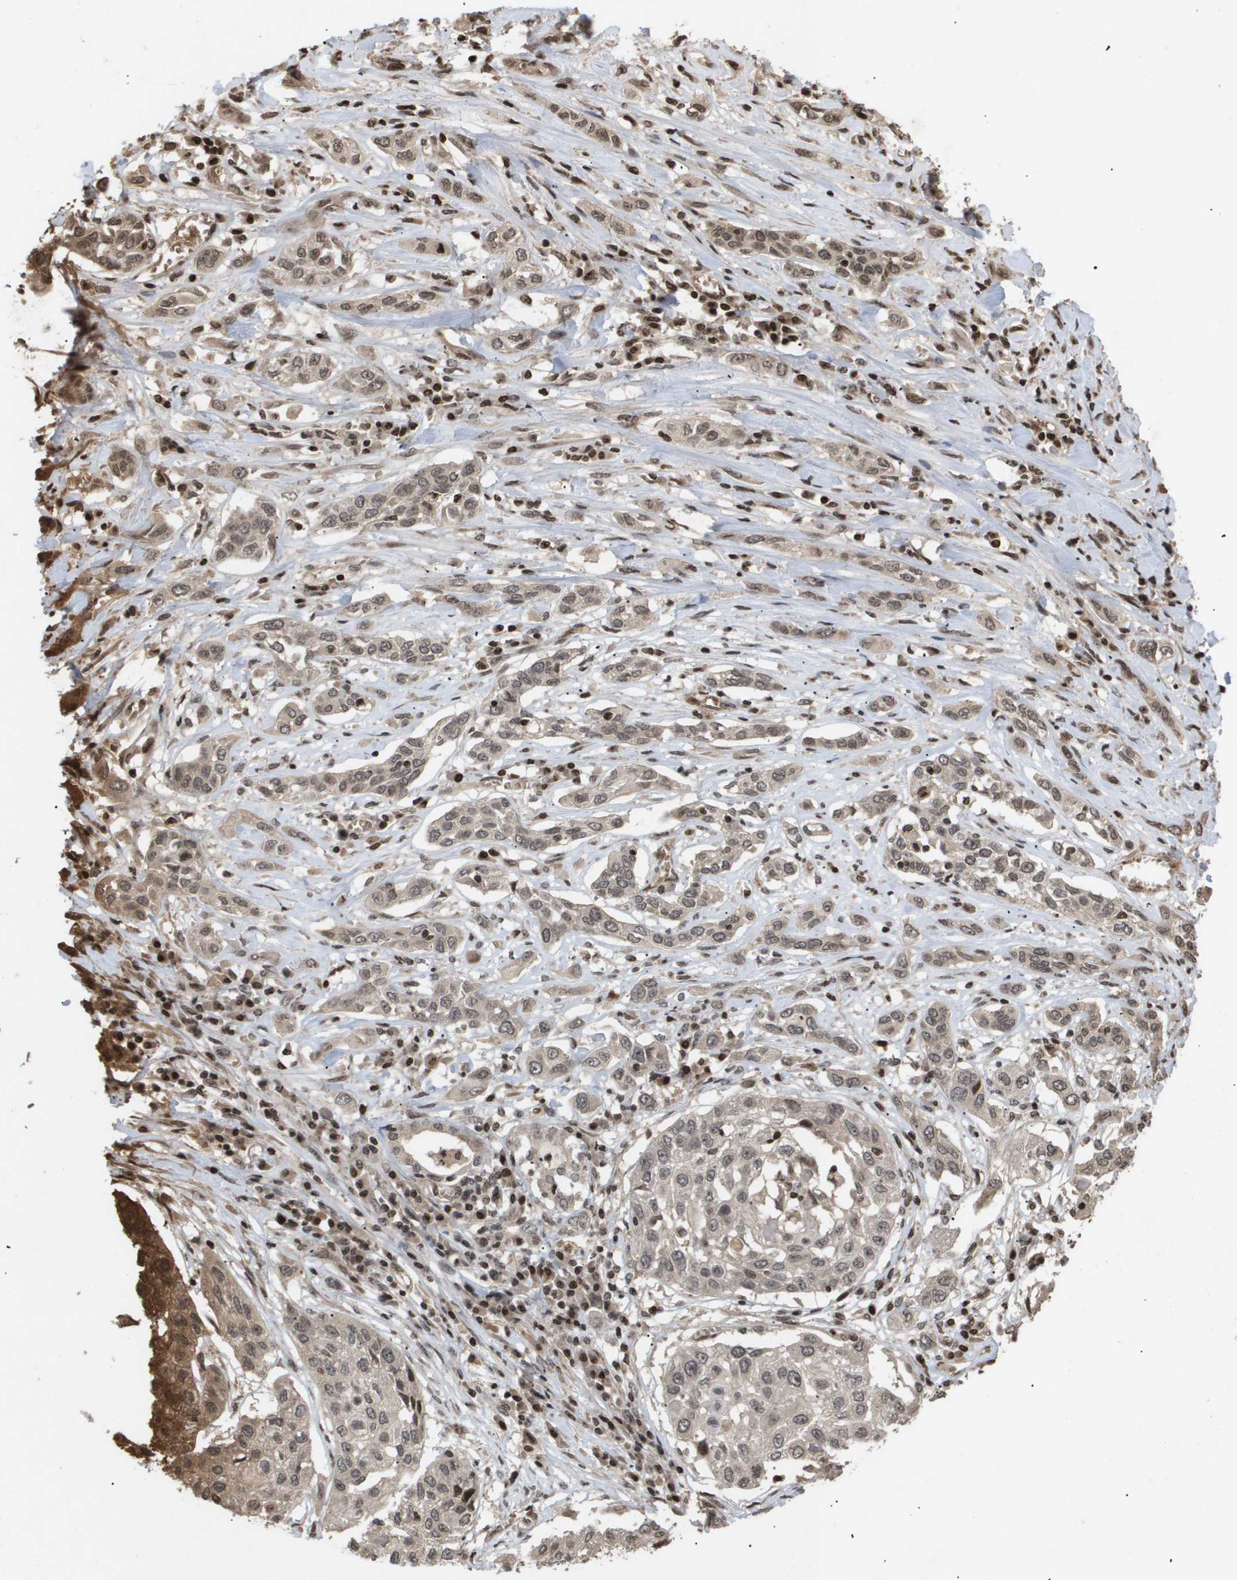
{"staining": {"intensity": "weak", "quantity": ">75%", "location": "cytoplasmic/membranous"}, "tissue": "lung cancer", "cell_type": "Tumor cells", "image_type": "cancer", "snomed": [{"axis": "morphology", "description": "Squamous cell carcinoma, NOS"}, {"axis": "topography", "description": "Lung"}], "caption": "Lung squamous cell carcinoma stained with DAB (3,3'-diaminobenzidine) immunohistochemistry demonstrates low levels of weak cytoplasmic/membranous positivity in approximately >75% of tumor cells.", "gene": "HSPA6", "patient": {"sex": "male", "age": 71}}